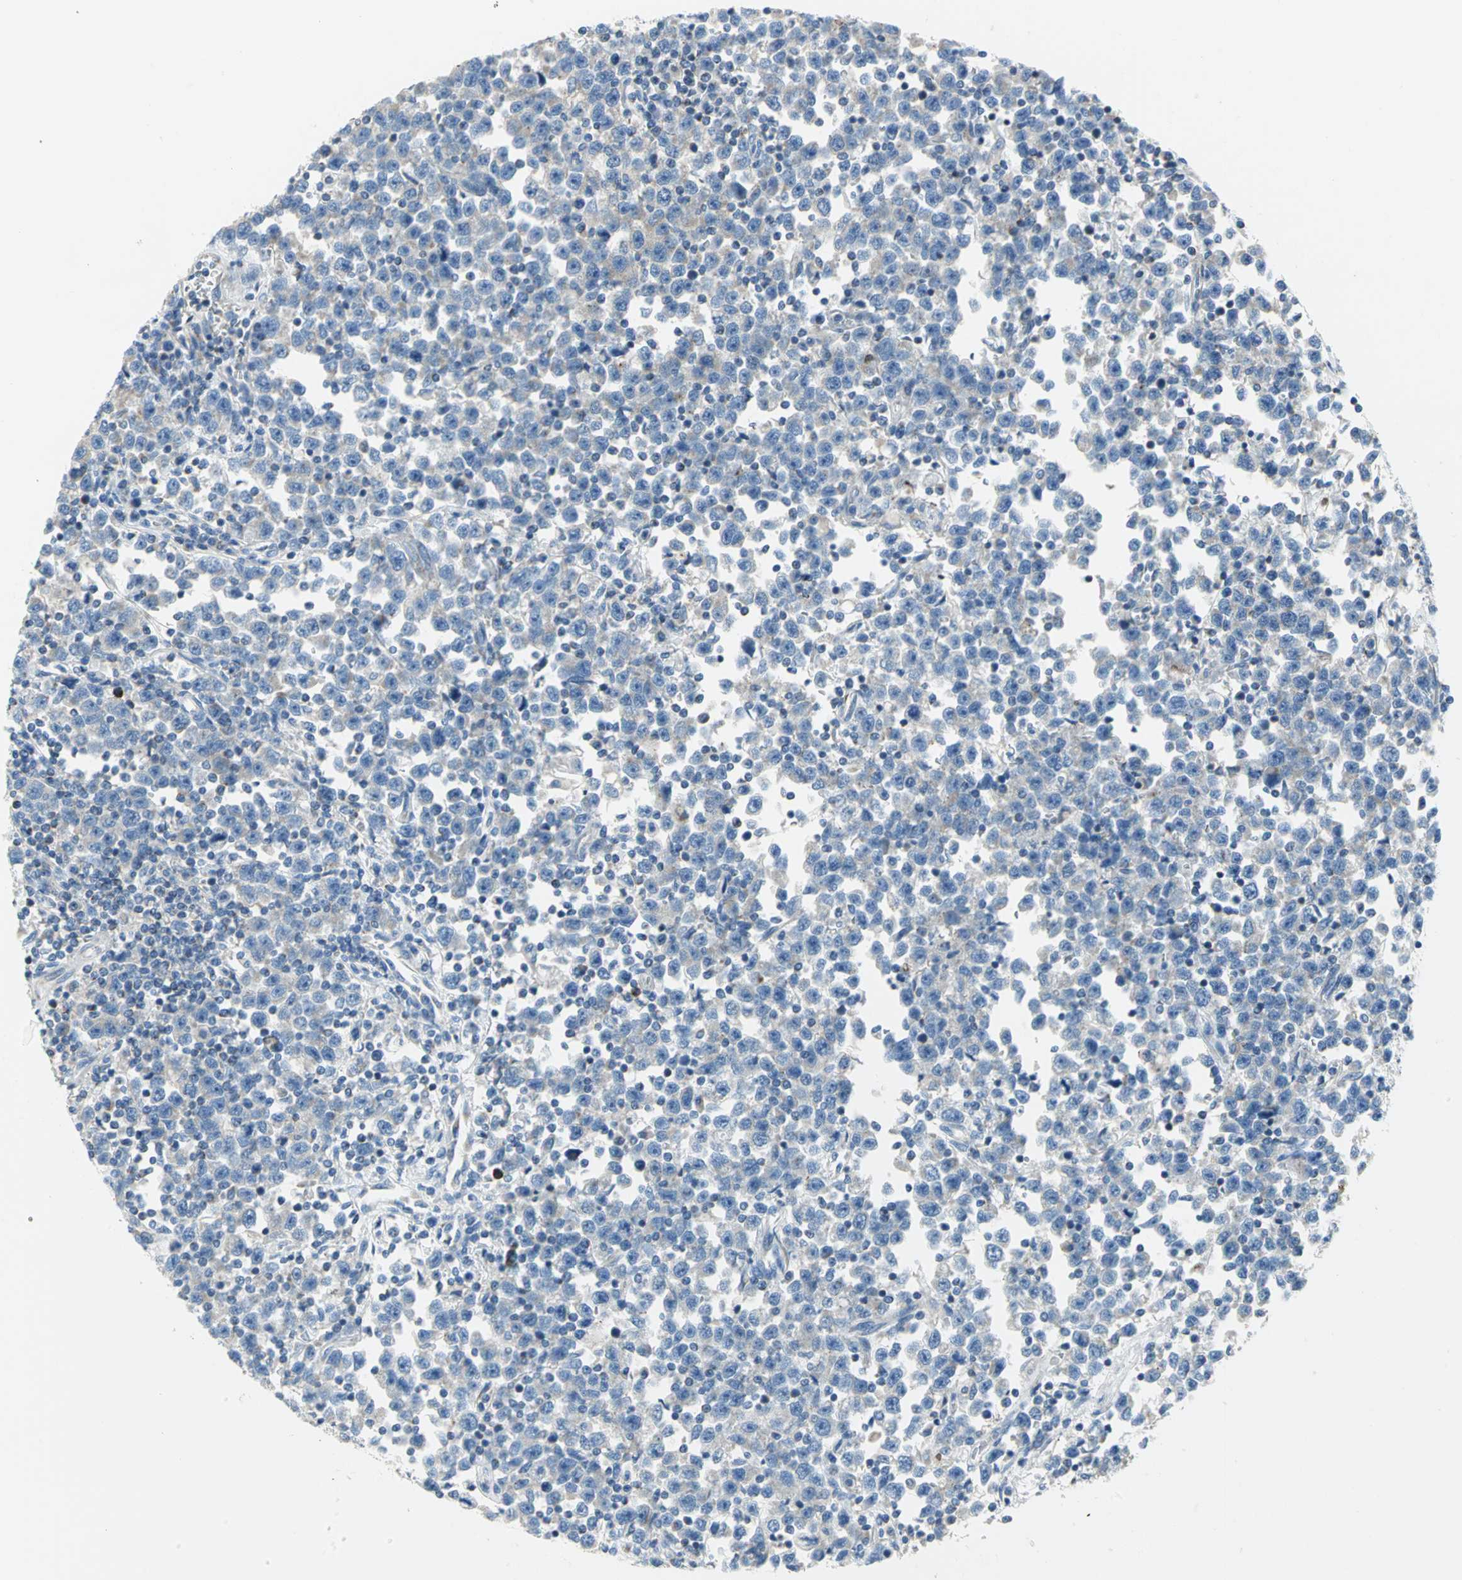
{"staining": {"intensity": "weak", "quantity": "<25%", "location": "cytoplasmic/membranous"}, "tissue": "testis cancer", "cell_type": "Tumor cells", "image_type": "cancer", "snomed": [{"axis": "morphology", "description": "Seminoma, NOS"}, {"axis": "topography", "description": "Testis"}], "caption": "Tumor cells are negative for protein expression in human testis cancer. (Stains: DAB IHC with hematoxylin counter stain, Microscopy: brightfield microscopy at high magnification).", "gene": "ALOX15", "patient": {"sex": "male", "age": 43}}